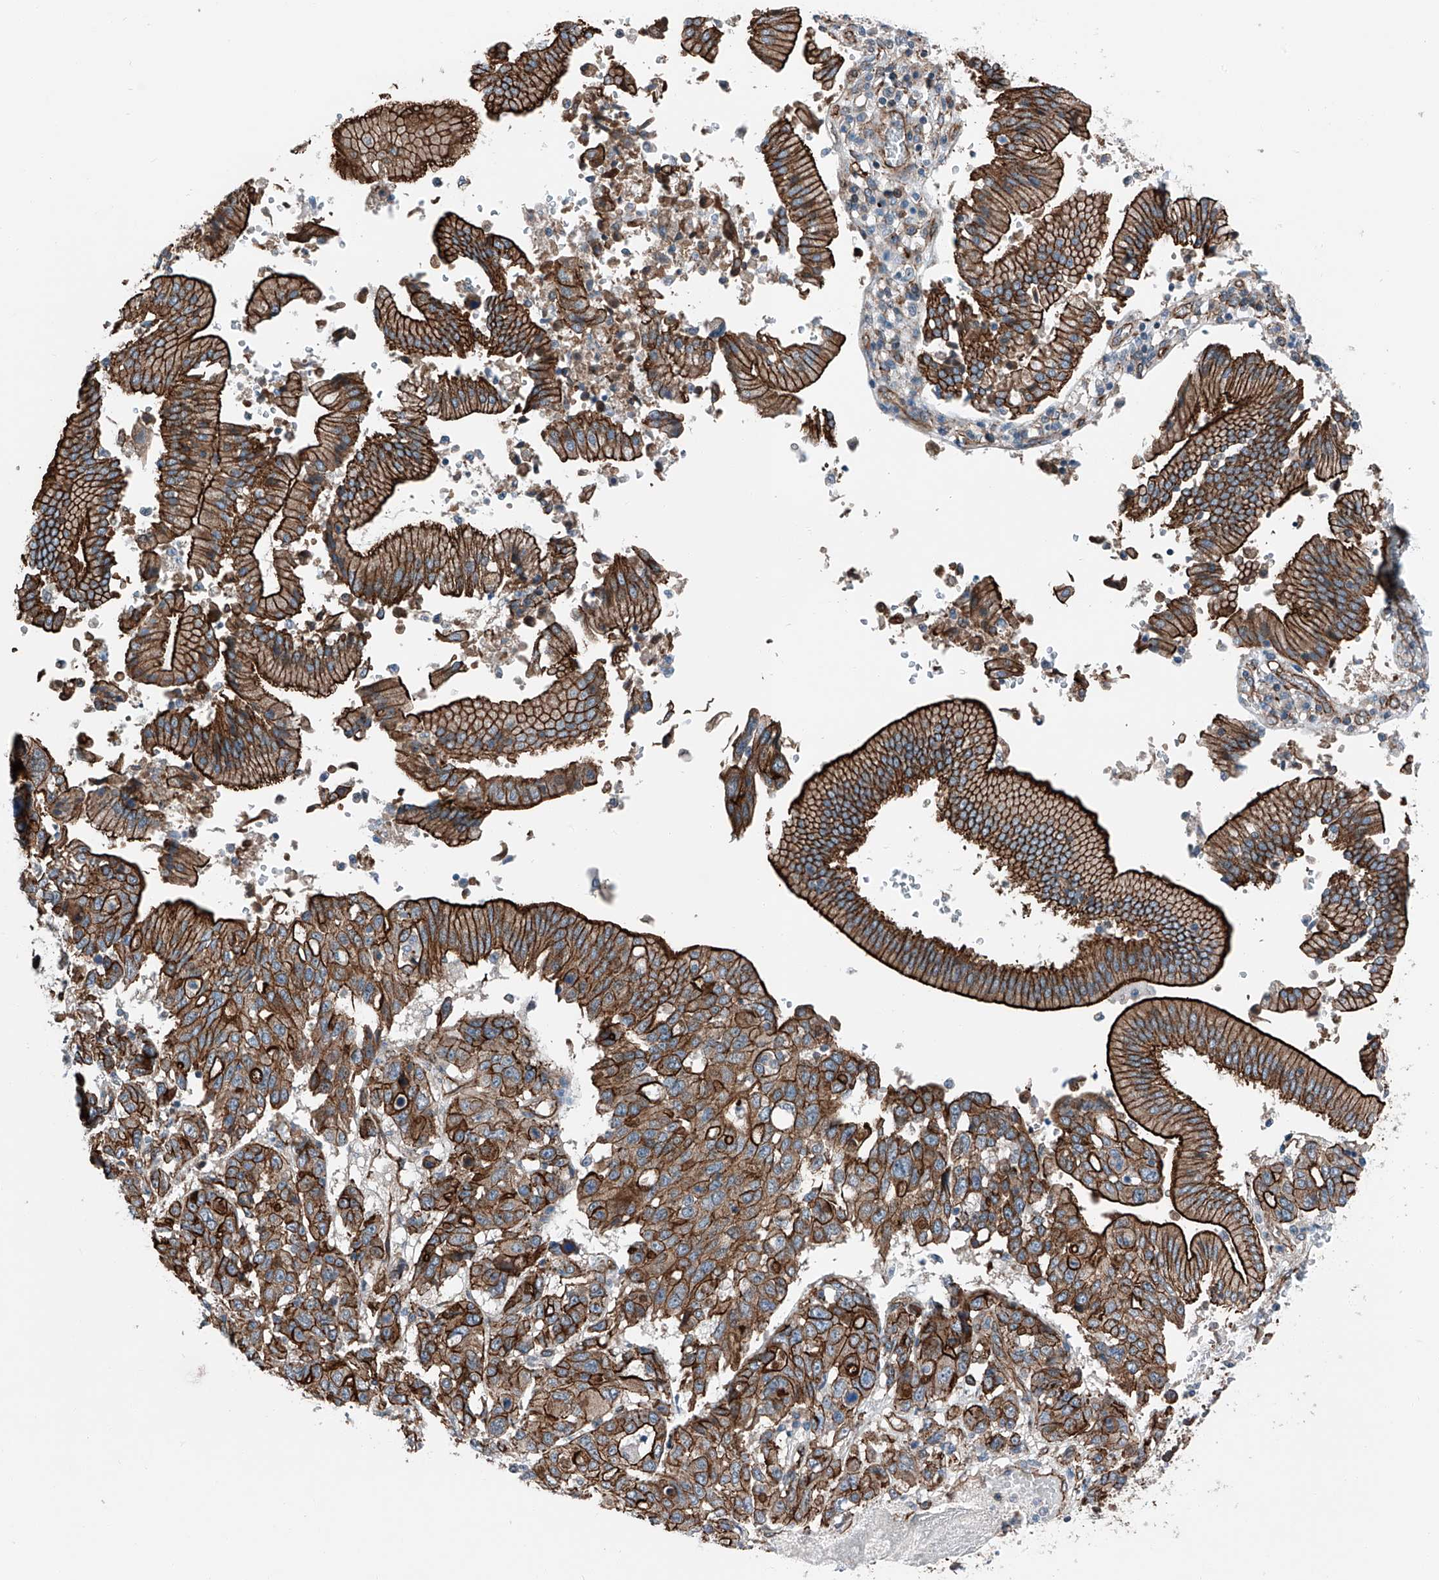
{"staining": {"intensity": "strong", "quantity": ">75%", "location": "cytoplasmic/membranous"}, "tissue": "pancreatic cancer", "cell_type": "Tumor cells", "image_type": "cancer", "snomed": [{"axis": "morphology", "description": "Adenocarcinoma, NOS"}, {"axis": "topography", "description": "Pancreas"}], "caption": "Pancreatic cancer (adenocarcinoma) stained for a protein (brown) shows strong cytoplasmic/membranous positive staining in approximately >75% of tumor cells.", "gene": "THEMIS2", "patient": {"sex": "male", "age": 46}}